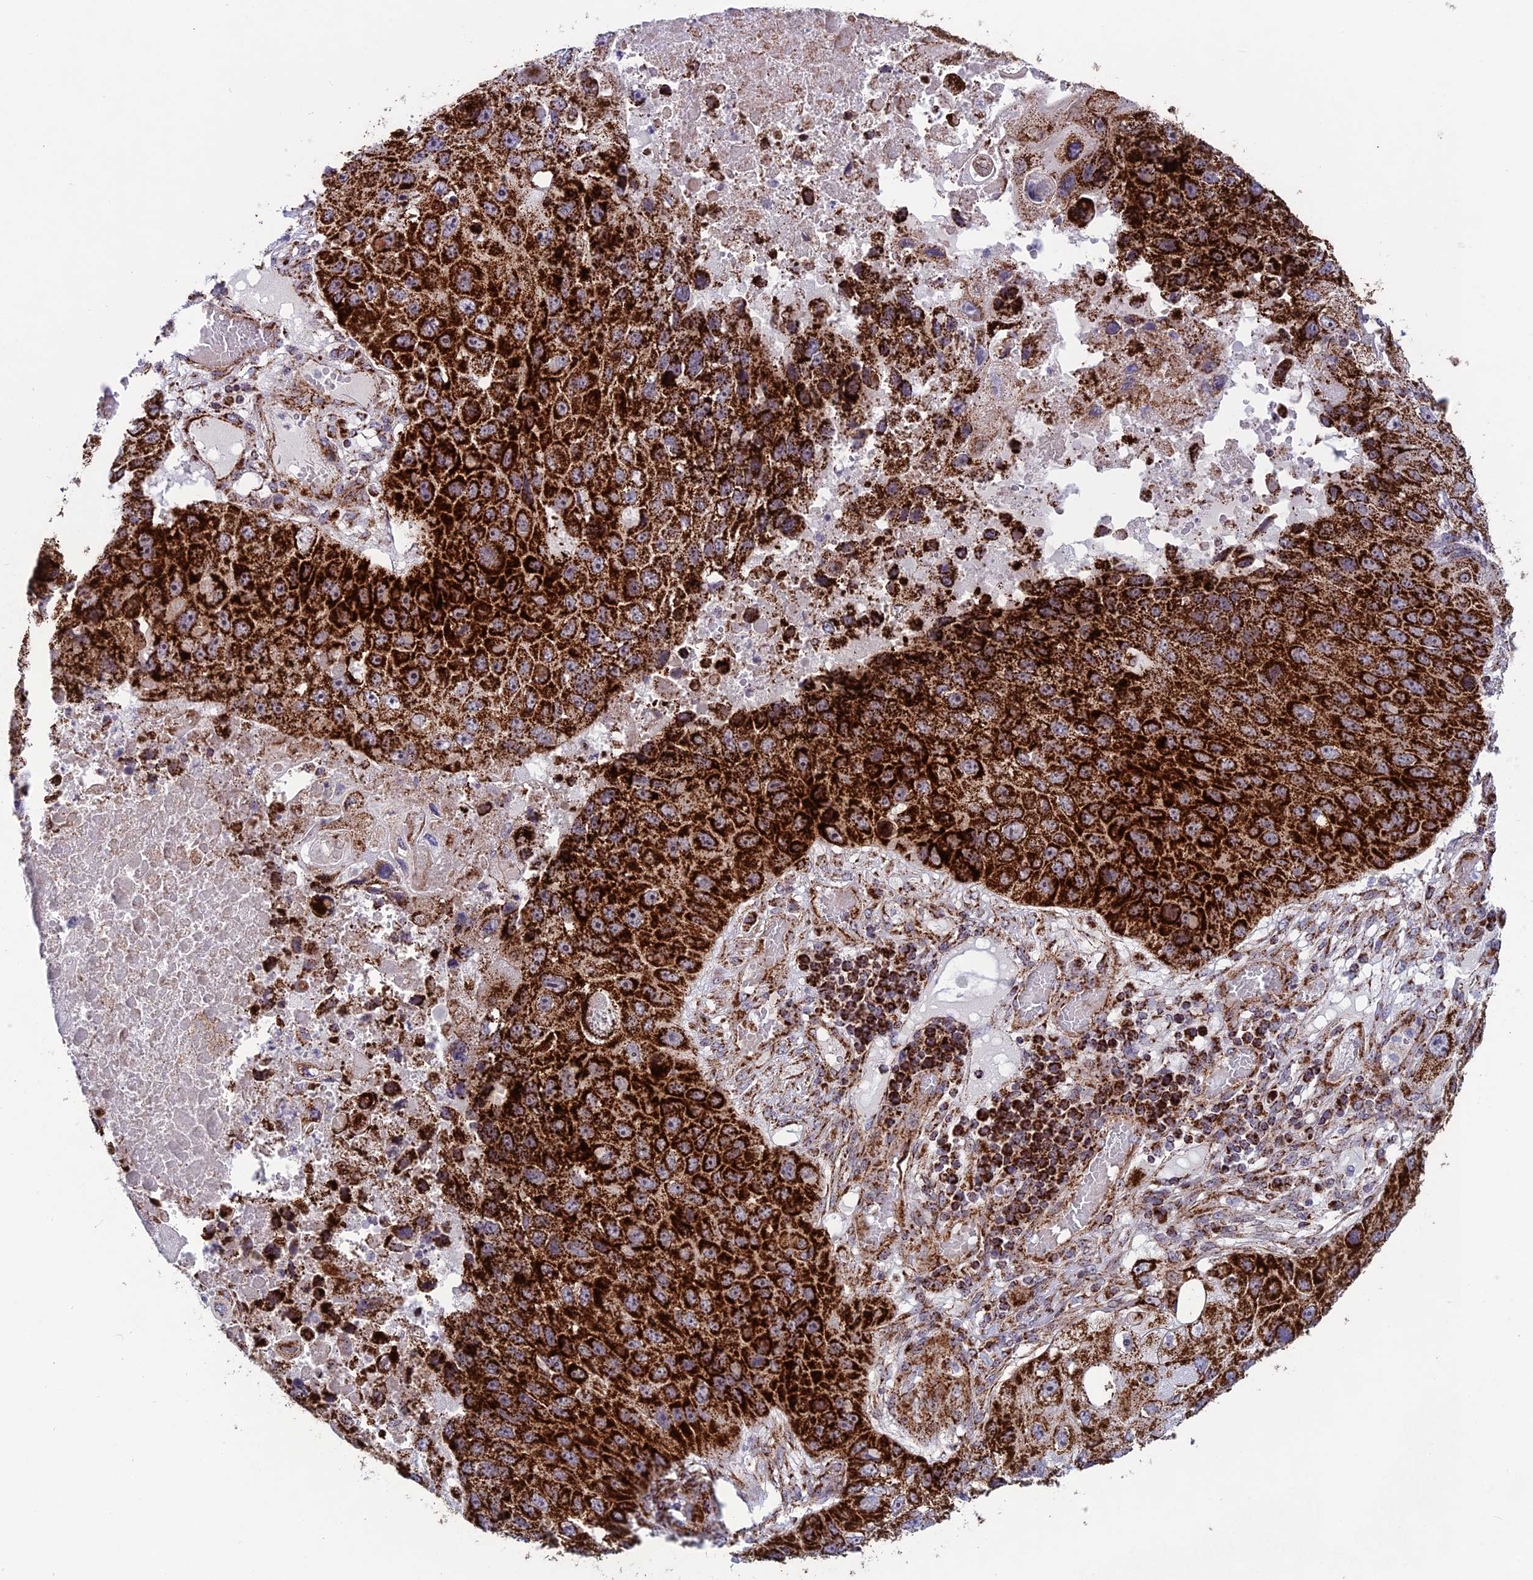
{"staining": {"intensity": "strong", "quantity": ">75%", "location": "cytoplasmic/membranous"}, "tissue": "lung cancer", "cell_type": "Tumor cells", "image_type": "cancer", "snomed": [{"axis": "morphology", "description": "Squamous cell carcinoma, NOS"}, {"axis": "topography", "description": "Lung"}], "caption": "Lung squamous cell carcinoma tissue displays strong cytoplasmic/membranous staining in about >75% of tumor cells", "gene": "MRPS18B", "patient": {"sex": "male", "age": 61}}